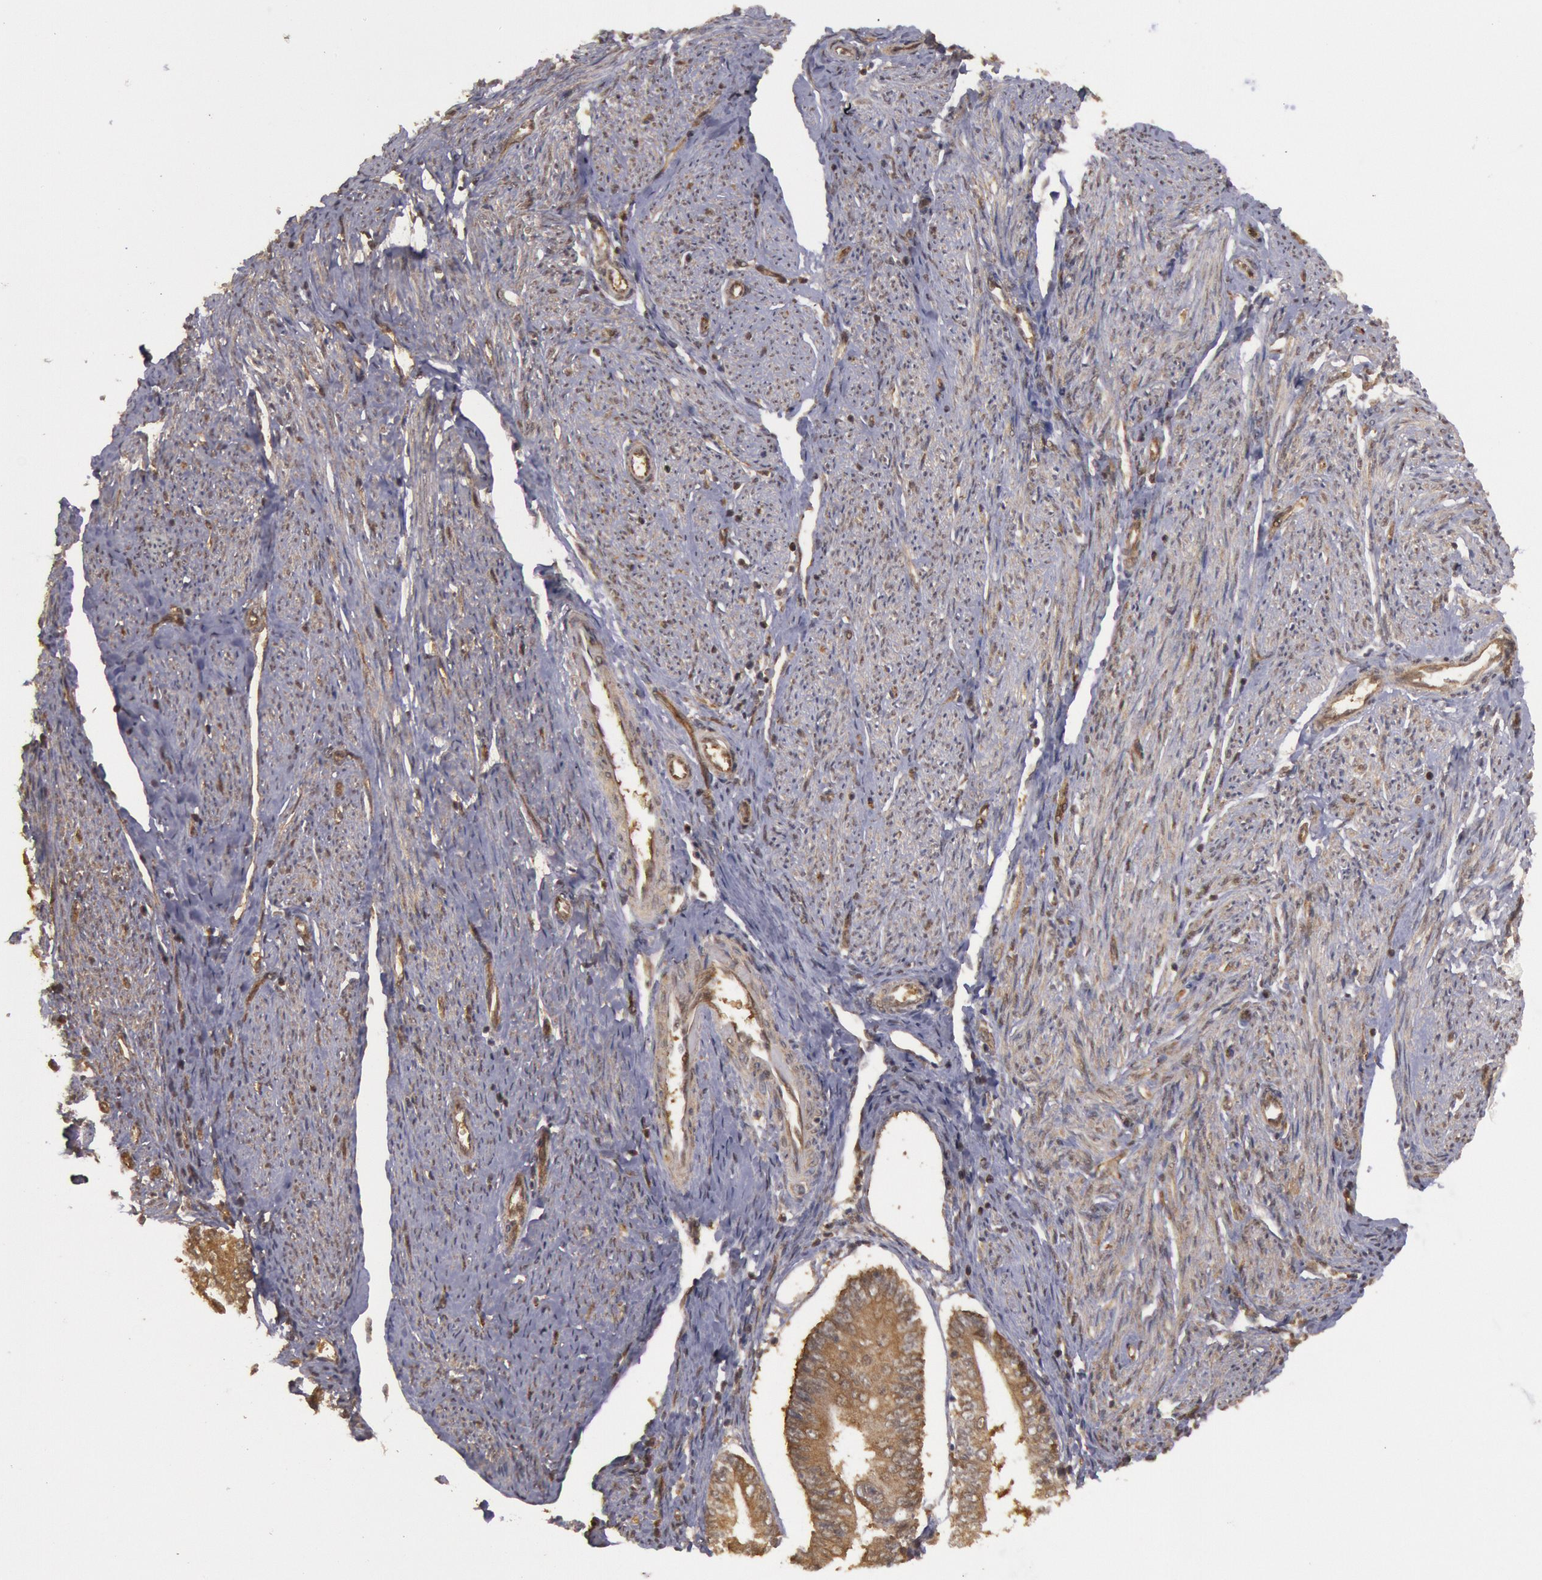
{"staining": {"intensity": "moderate", "quantity": ">75%", "location": "cytoplasmic/membranous"}, "tissue": "endometrial cancer", "cell_type": "Tumor cells", "image_type": "cancer", "snomed": [{"axis": "morphology", "description": "Adenocarcinoma, NOS"}, {"axis": "topography", "description": "Endometrium"}], "caption": "Approximately >75% of tumor cells in endometrial cancer (adenocarcinoma) display moderate cytoplasmic/membranous protein positivity as visualized by brown immunohistochemical staining.", "gene": "USP14", "patient": {"sex": "female", "age": 75}}